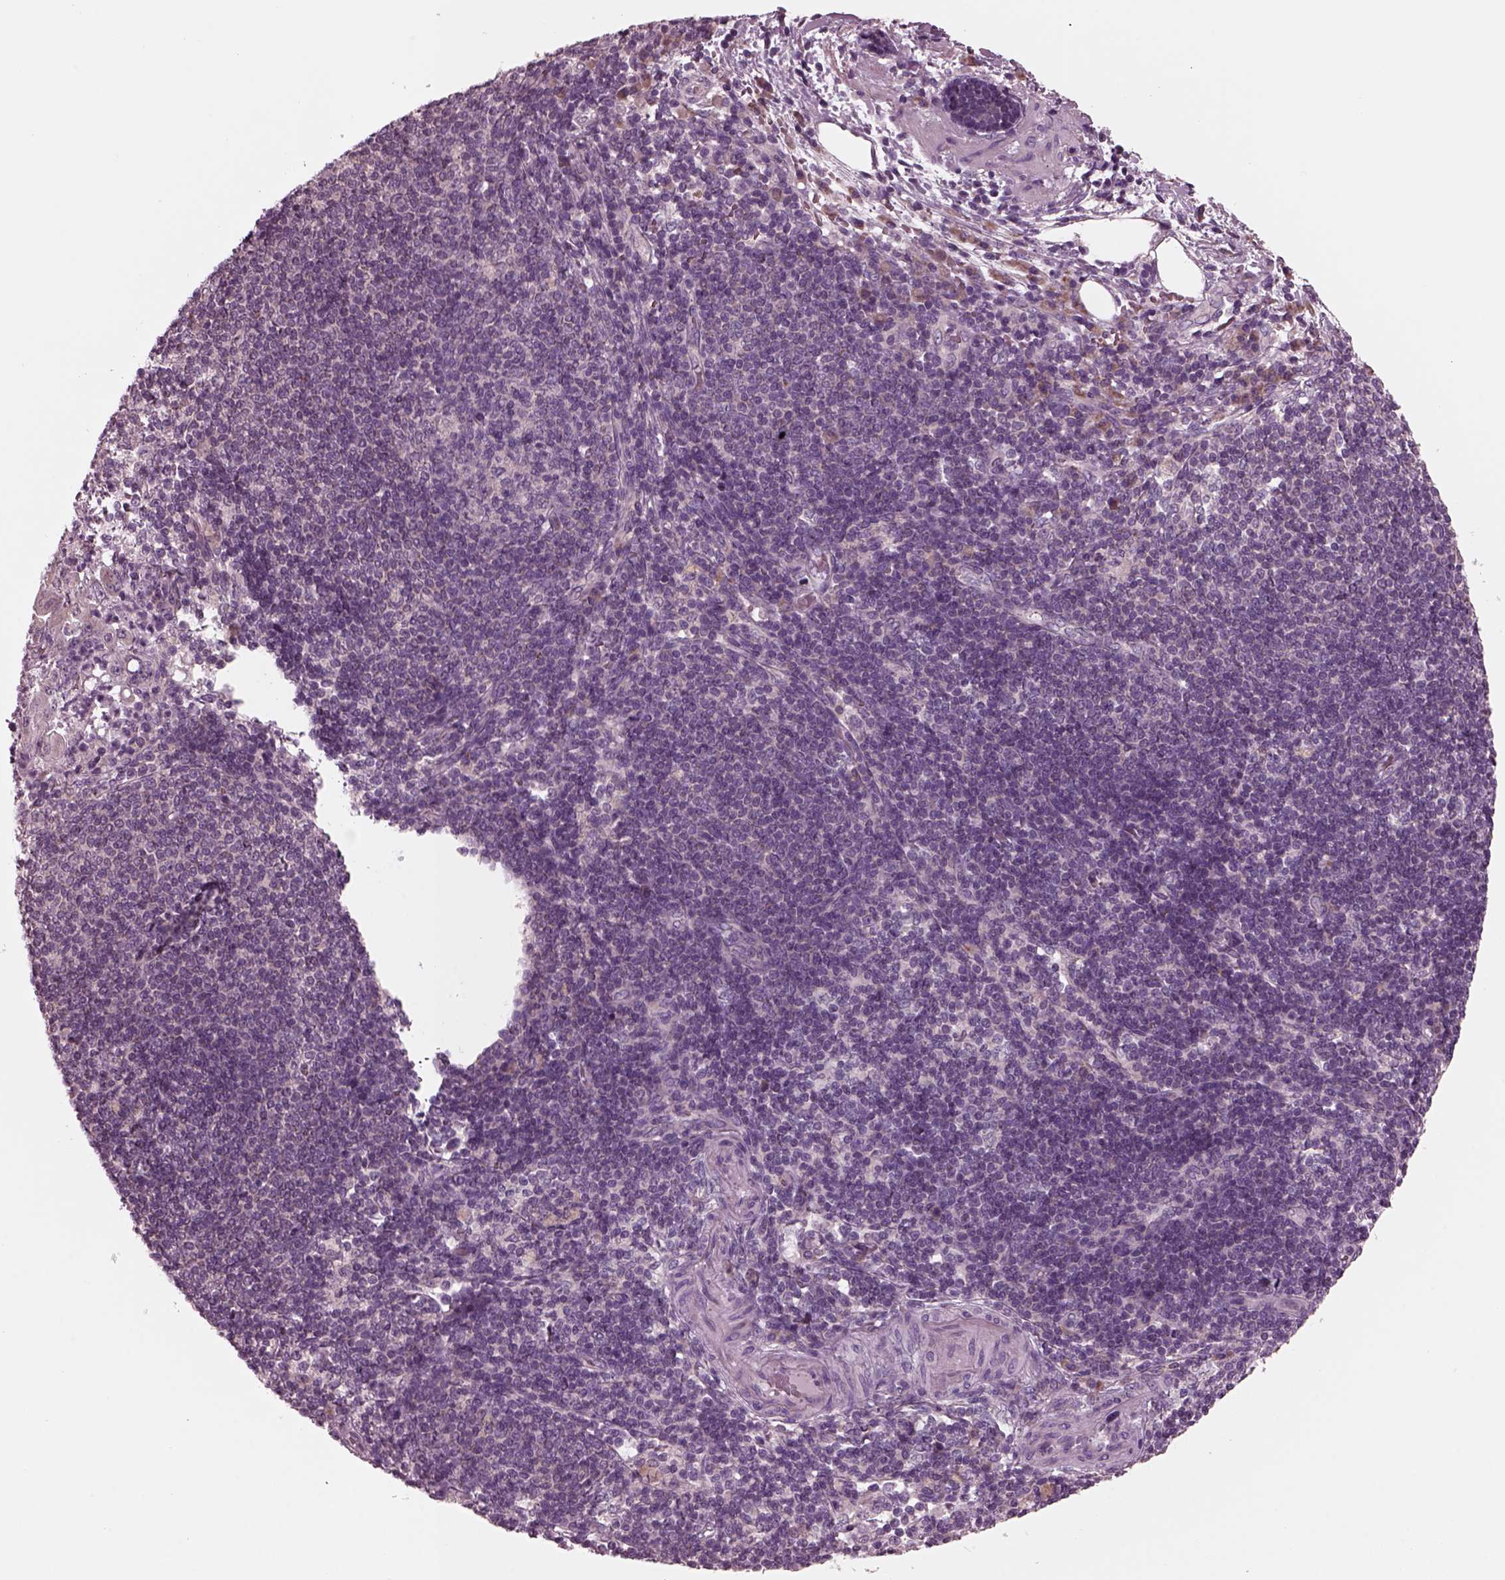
{"staining": {"intensity": "negative", "quantity": "none", "location": "none"}, "tissue": "pancreatic cancer", "cell_type": "Tumor cells", "image_type": "cancer", "snomed": [{"axis": "morphology", "description": "Adenocarcinoma, NOS"}, {"axis": "topography", "description": "Pancreas"}], "caption": "IHC micrograph of pancreatic cancer stained for a protein (brown), which displays no expression in tumor cells. Nuclei are stained in blue.", "gene": "AP4M1", "patient": {"sex": "male", "age": 71}}